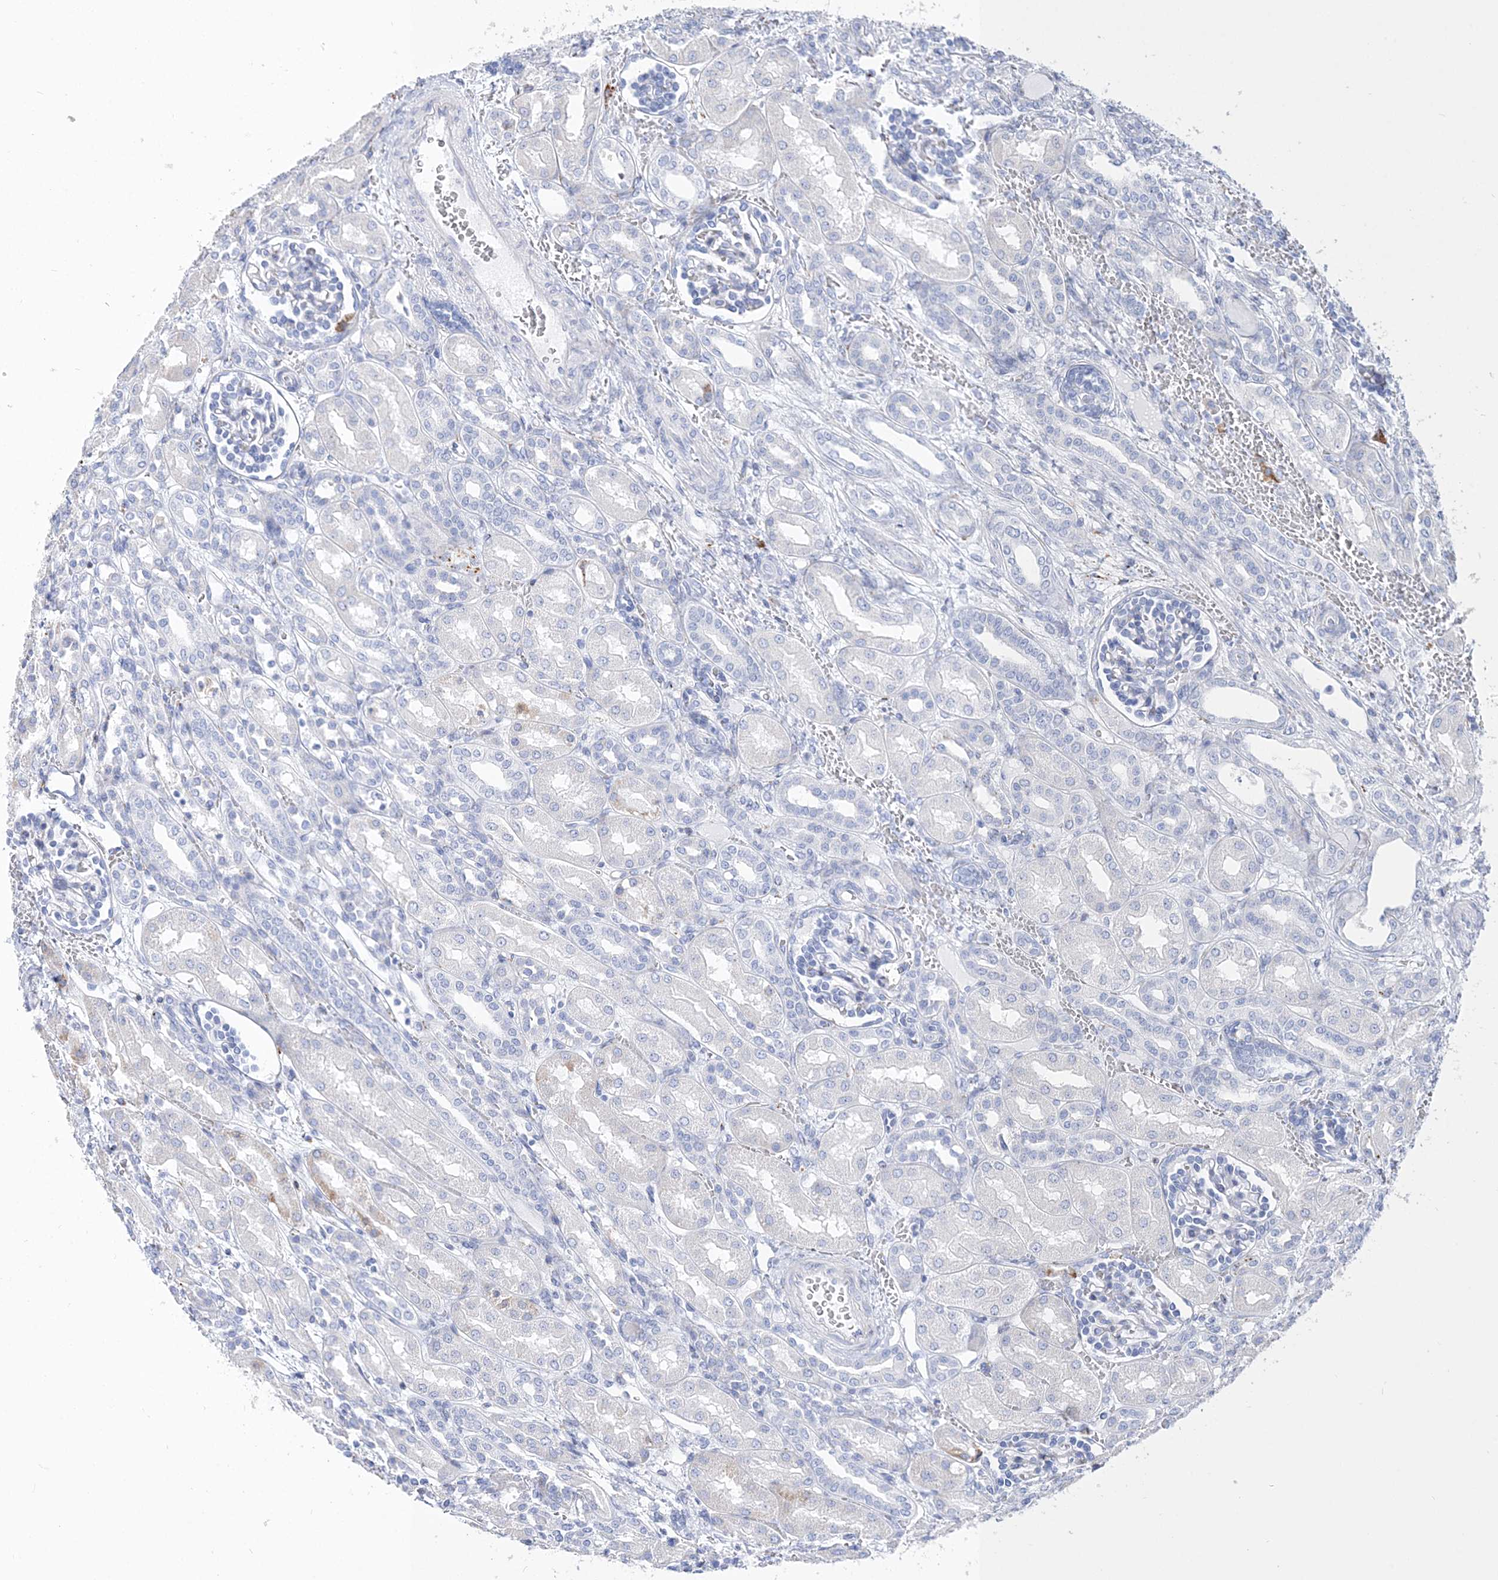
{"staining": {"intensity": "negative", "quantity": "none", "location": "none"}, "tissue": "kidney", "cell_type": "Cells in glomeruli", "image_type": "normal", "snomed": [{"axis": "morphology", "description": "Normal tissue, NOS"}, {"axis": "morphology", "description": "Neoplasm, malignant, NOS"}, {"axis": "topography", "description": "Kidney"}], "caption": "Immunohistochemistry micrograph of unremarkable human kidney stained for a protein (brown), which exhibits no staining in cells in glomeruli. The staining was performed using DAB to visualize the protein expression in brown, while the nuclei were stained in blue with hematoxylin (Magnification: 20x).", "gene": "TSPYL6", "patient": {"sex": "female", "age": 1}}